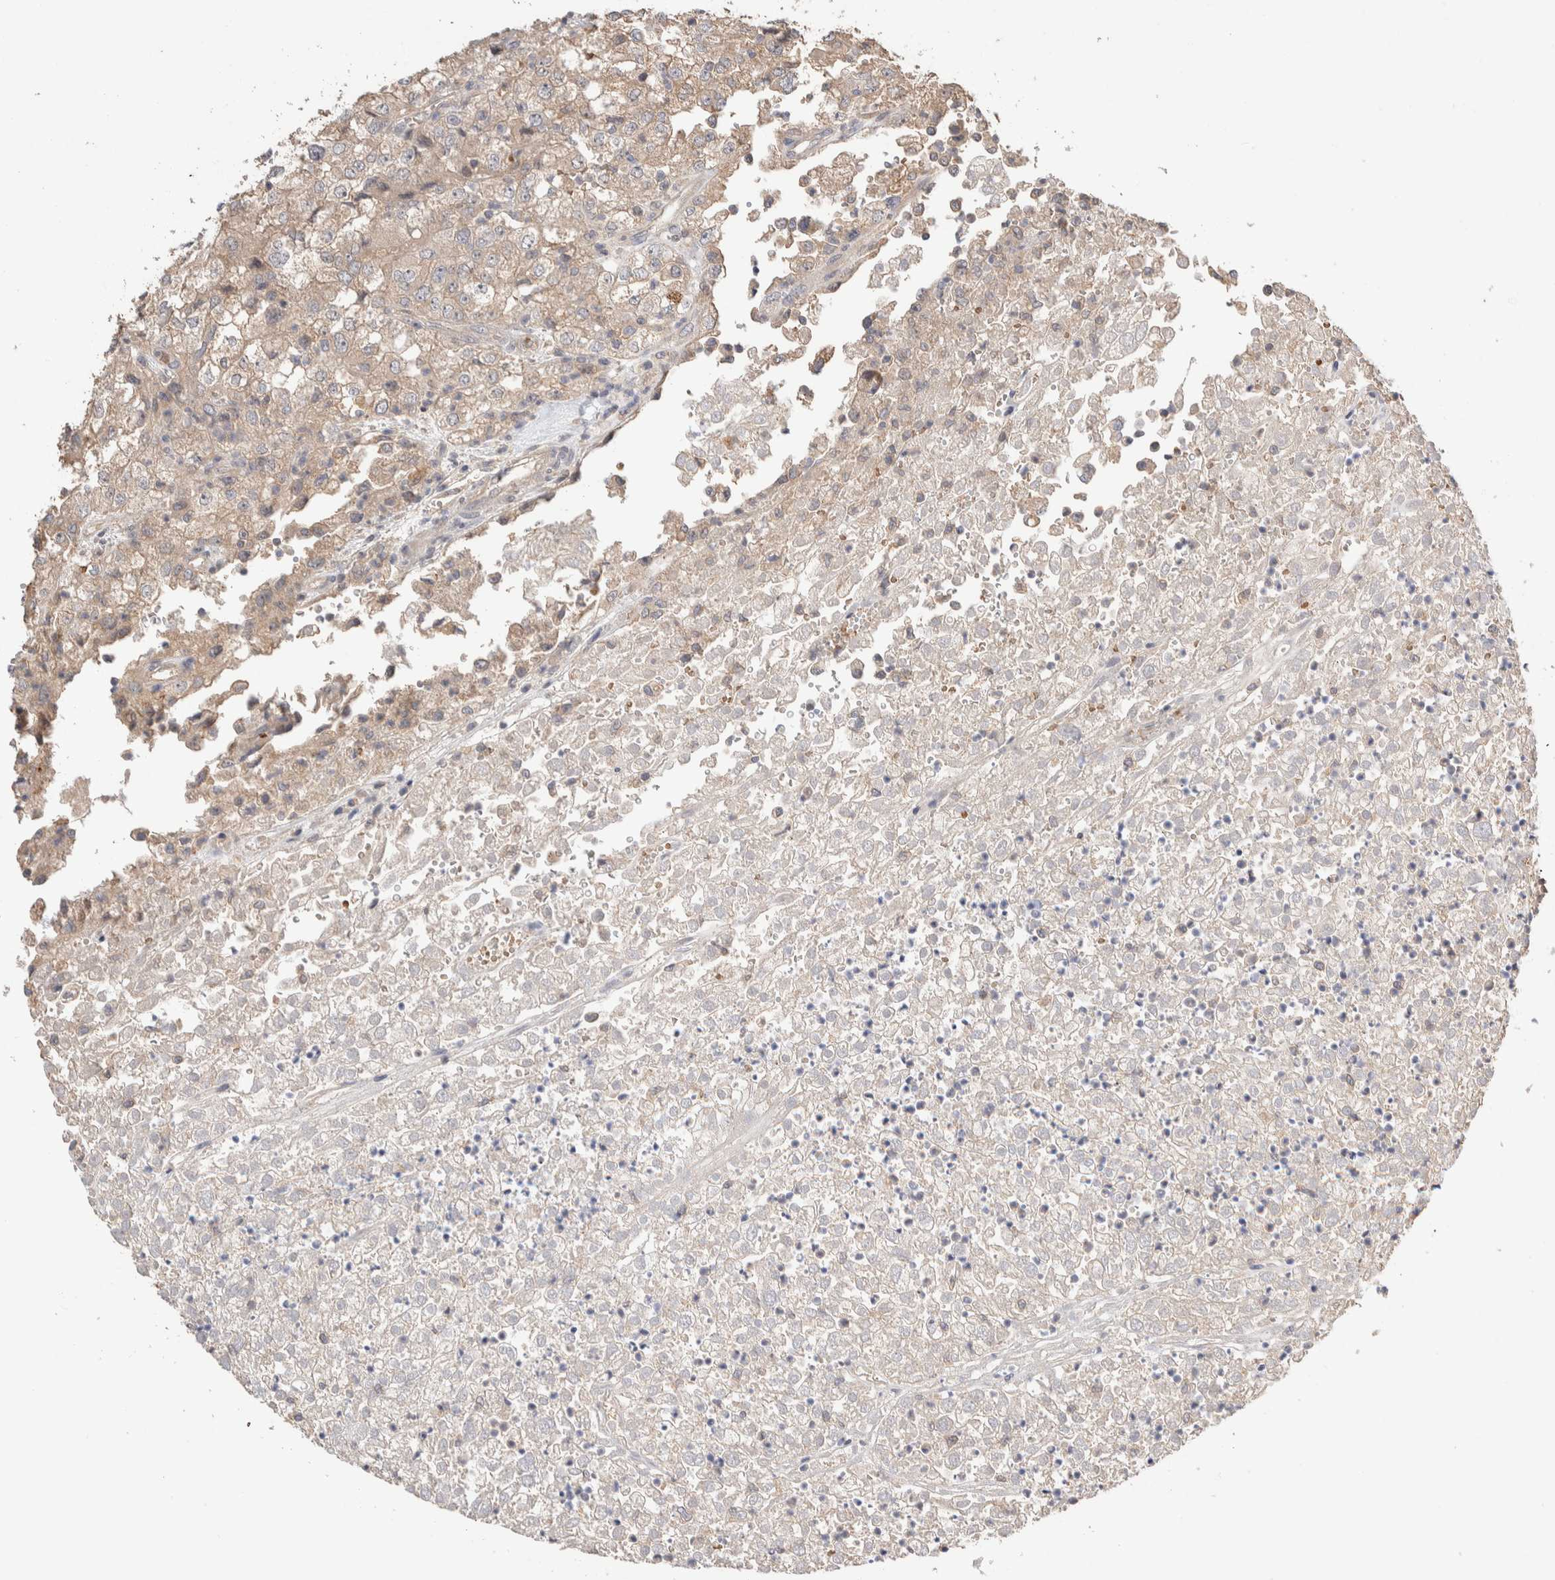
{"staining": {"intensity": "negative", "quantity": "none", "location": "none"}, "tissue": "renal cancer", "cell_type": "Tumor cells", "image_type": "cancer", "snomed": [{"axis": "morphology", "description": "Adenocarcinoma, NOS"}, {"axis": "topography", "description": "Kidney"}], "caption": "IHC micrograph of neoplastic tissue: adenocarcinoma (renal) stained with DAB reveals no significant protein positivity in tumor cells.", "gene": "WDR91", "patient": {"sex": "female", "age": 54}}